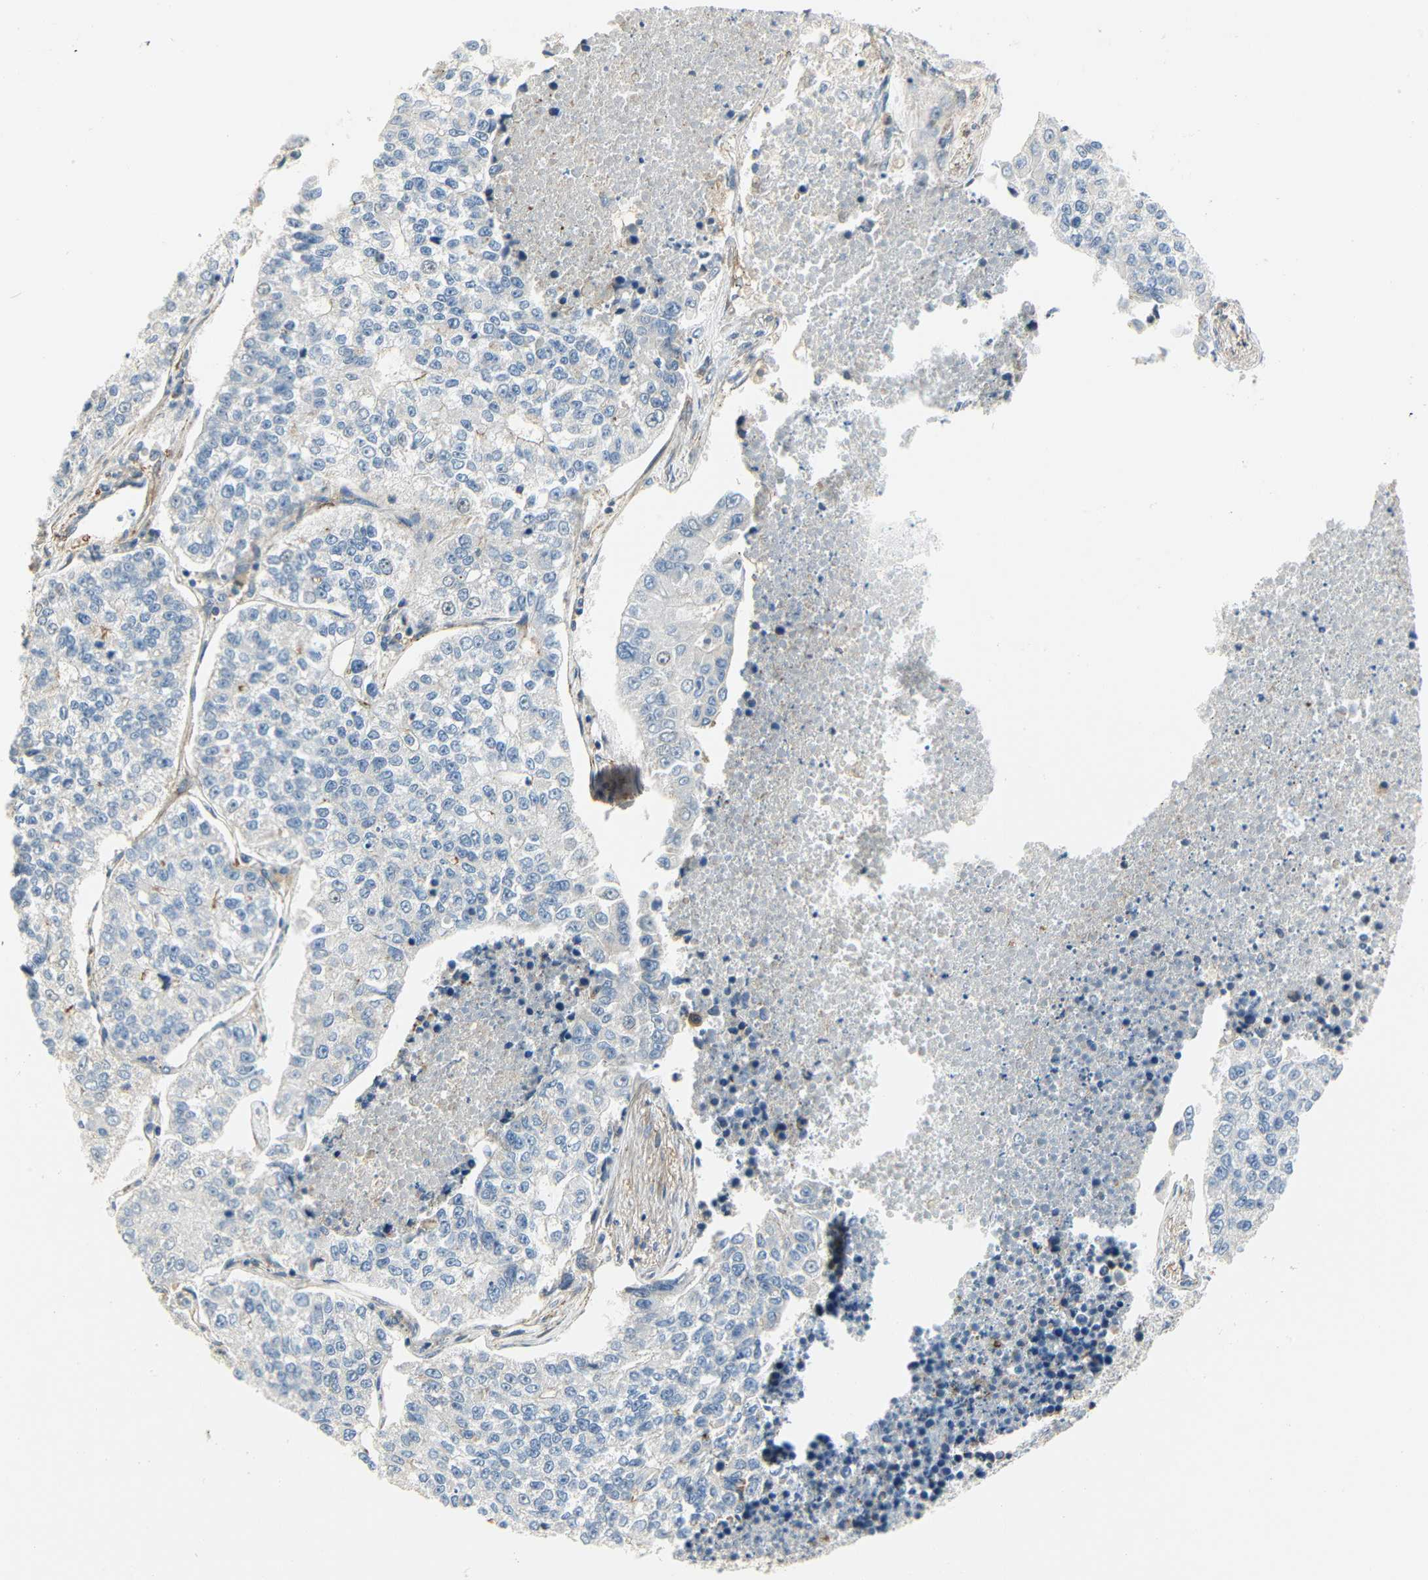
{"staining": {"intensity": "negative", "quantity": "none", "location": "none"}, "tissue": "lung cancer", "cell_type": "Tumor cells", "image_type": "cancer", "snomed": [{"axis": "morphology", "description": "Adenocarcinoma, NOS"}, {"axis": "topography", "description": "Lung"}], "caption": "Tumor cells are negative for protein expression in human lung cancer (adenocarcinoma).", "gene": "IMPG2", "patient": {"sex": "male", "age": 49}}